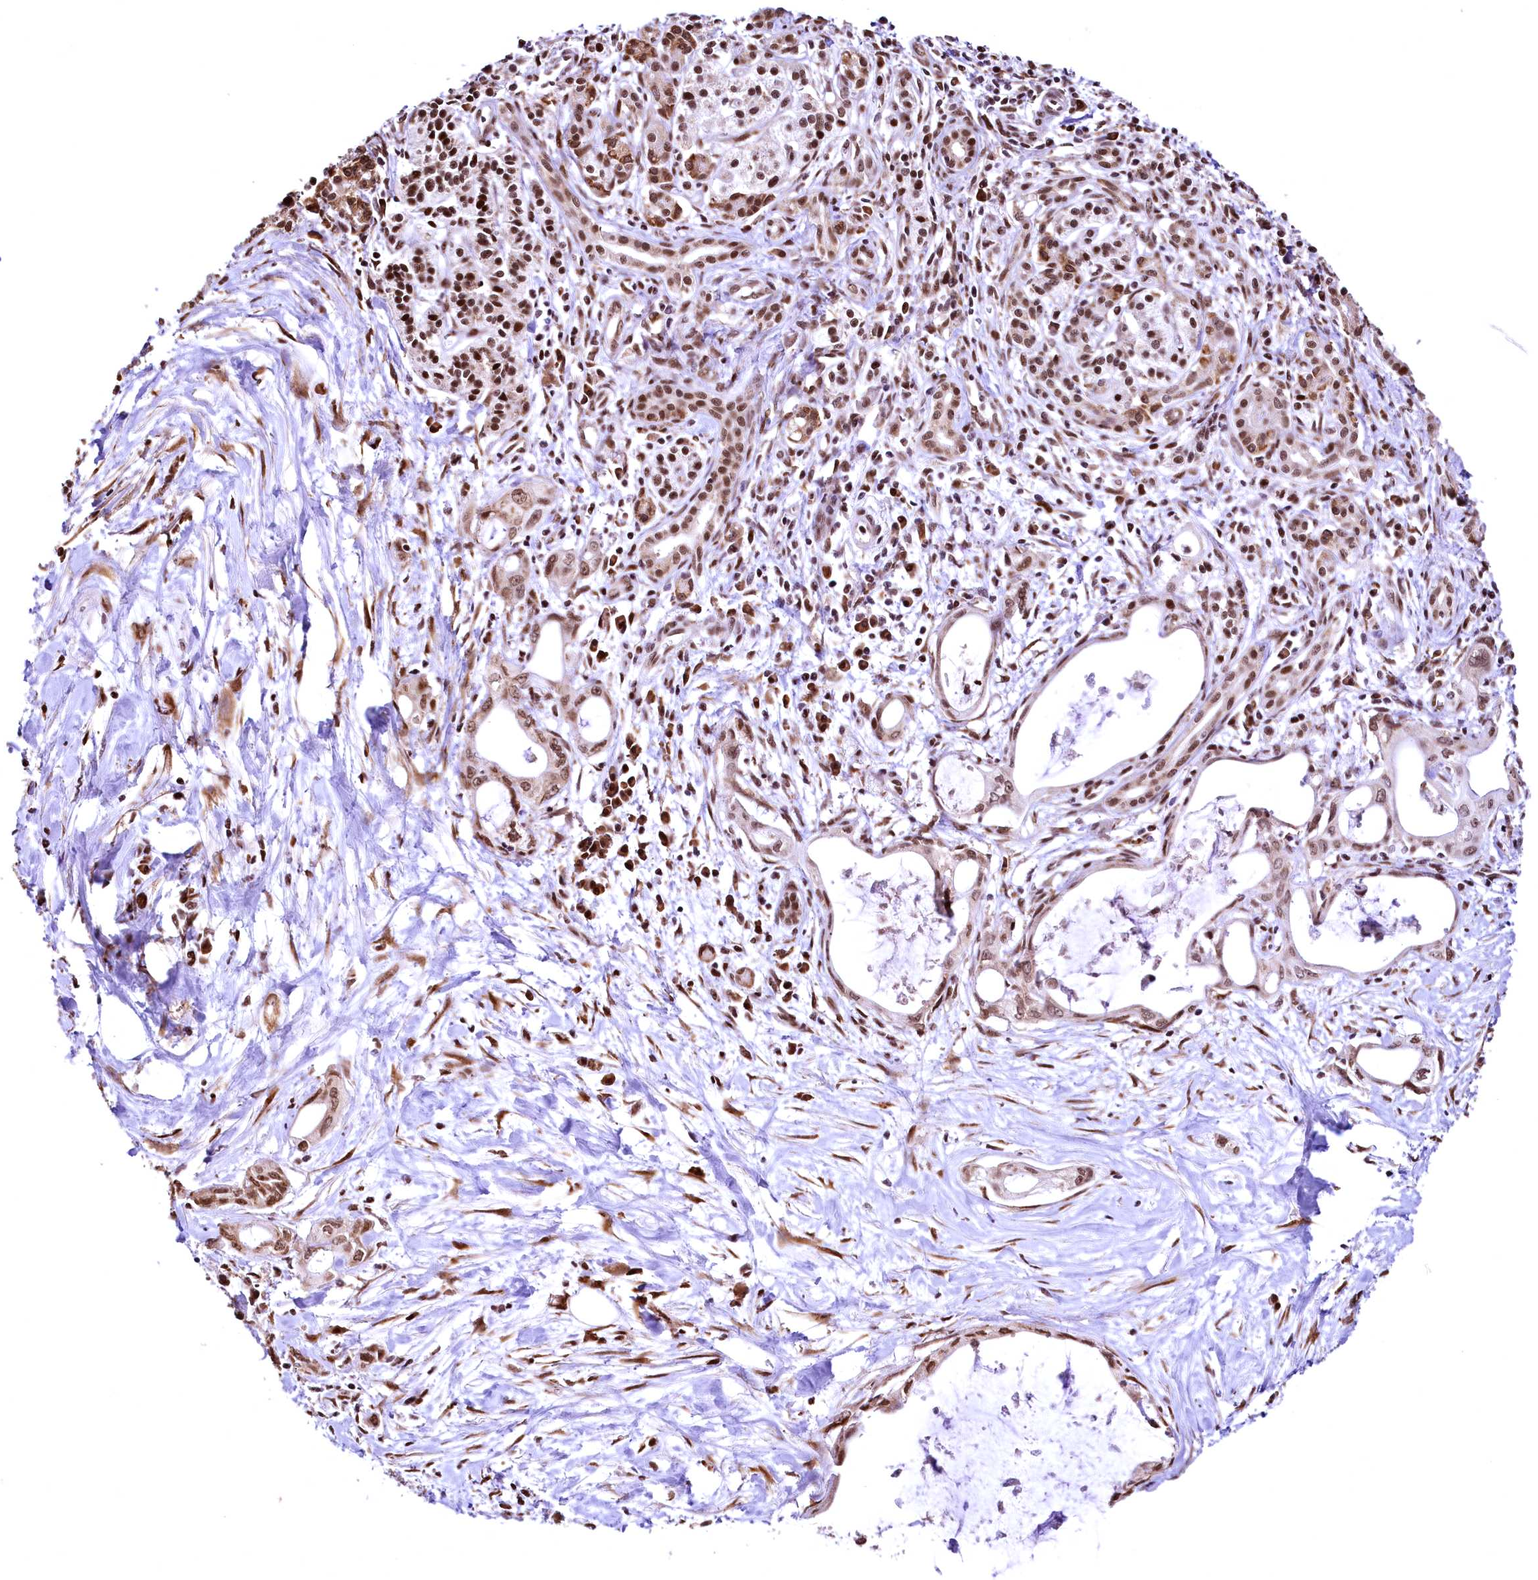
{"staining": {"intensity": "moderate", "quantity": ">75%", "location": "nuclear"}, "tissue": "pancreatic cancer", "cell_type": "Tumor cells", "image_type": "cancer", "snomed": [{"axis": "morphology", "description": "Adenocarcinoma, NOS"}, {"axis": "topography", "description": "Pancreas"}], "caption": "Approximately >75% of tumor cells in human pancreatic cancer show moderate nuclear protein expression as visualized by brown immunohistochemical staining.", "gene": "PDS5B", "patient": {"sex": "male", "age": 72}}